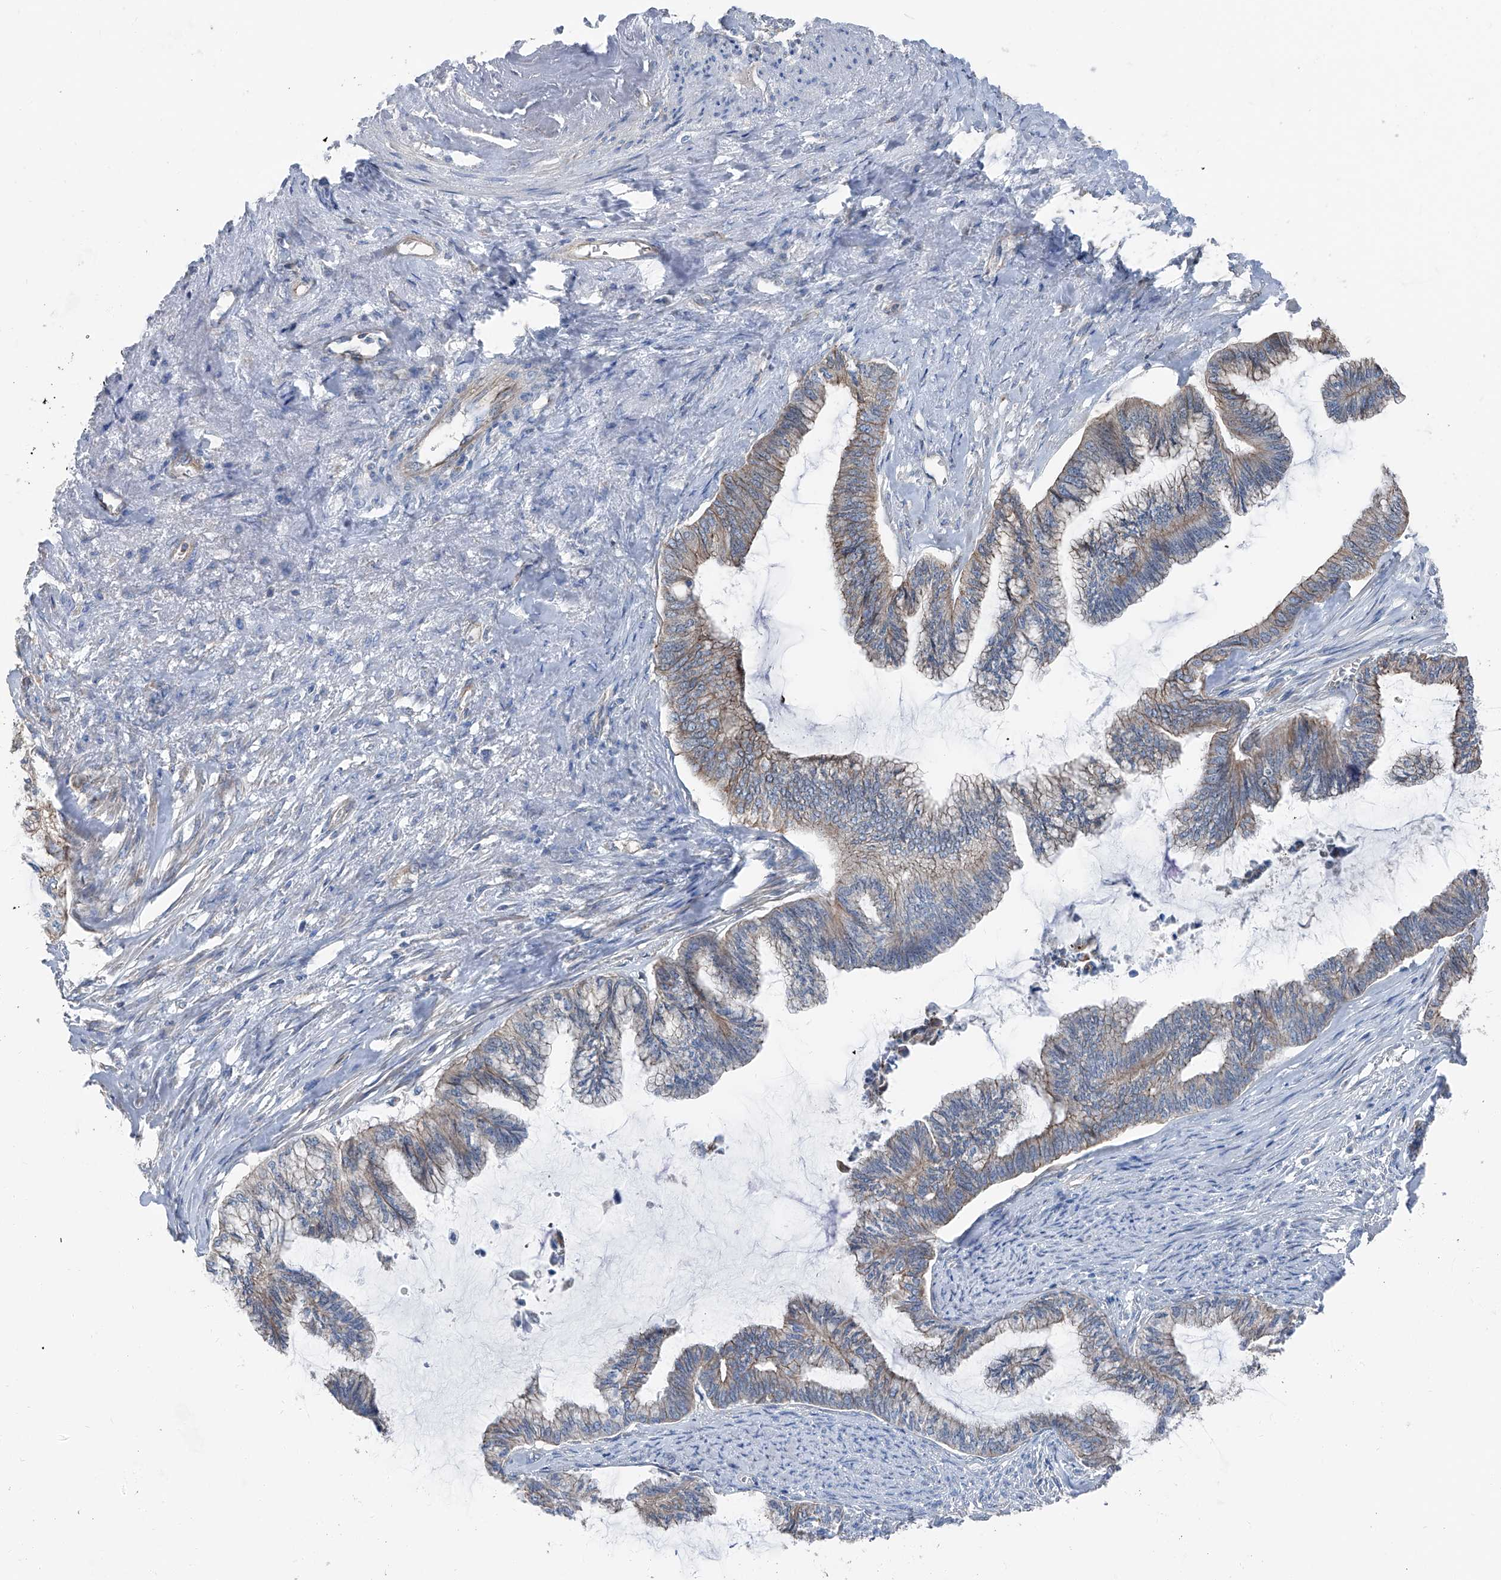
{"staining": {"intensity": "negative", "quantity": "none", "location": "none"}, "tissue": "endometrial cancer", "cell_type": "Tumor cells", "image_type": "cancer", "snomed": [{"axis": "morphology", "description": "Adenocarcinoma, NOS"}, {"axis": "topography", "description": "Endometrium"}], "caption": "DAB immunohistochemical staining of human endometrial adenocarcinoma displays no significant positivity in tumor cells. (DAB immunohistochemistry (IHC) with hematoxylin counter stain).", "gene": "GPR142", "patient": {"sex": "female", "age": 86}}